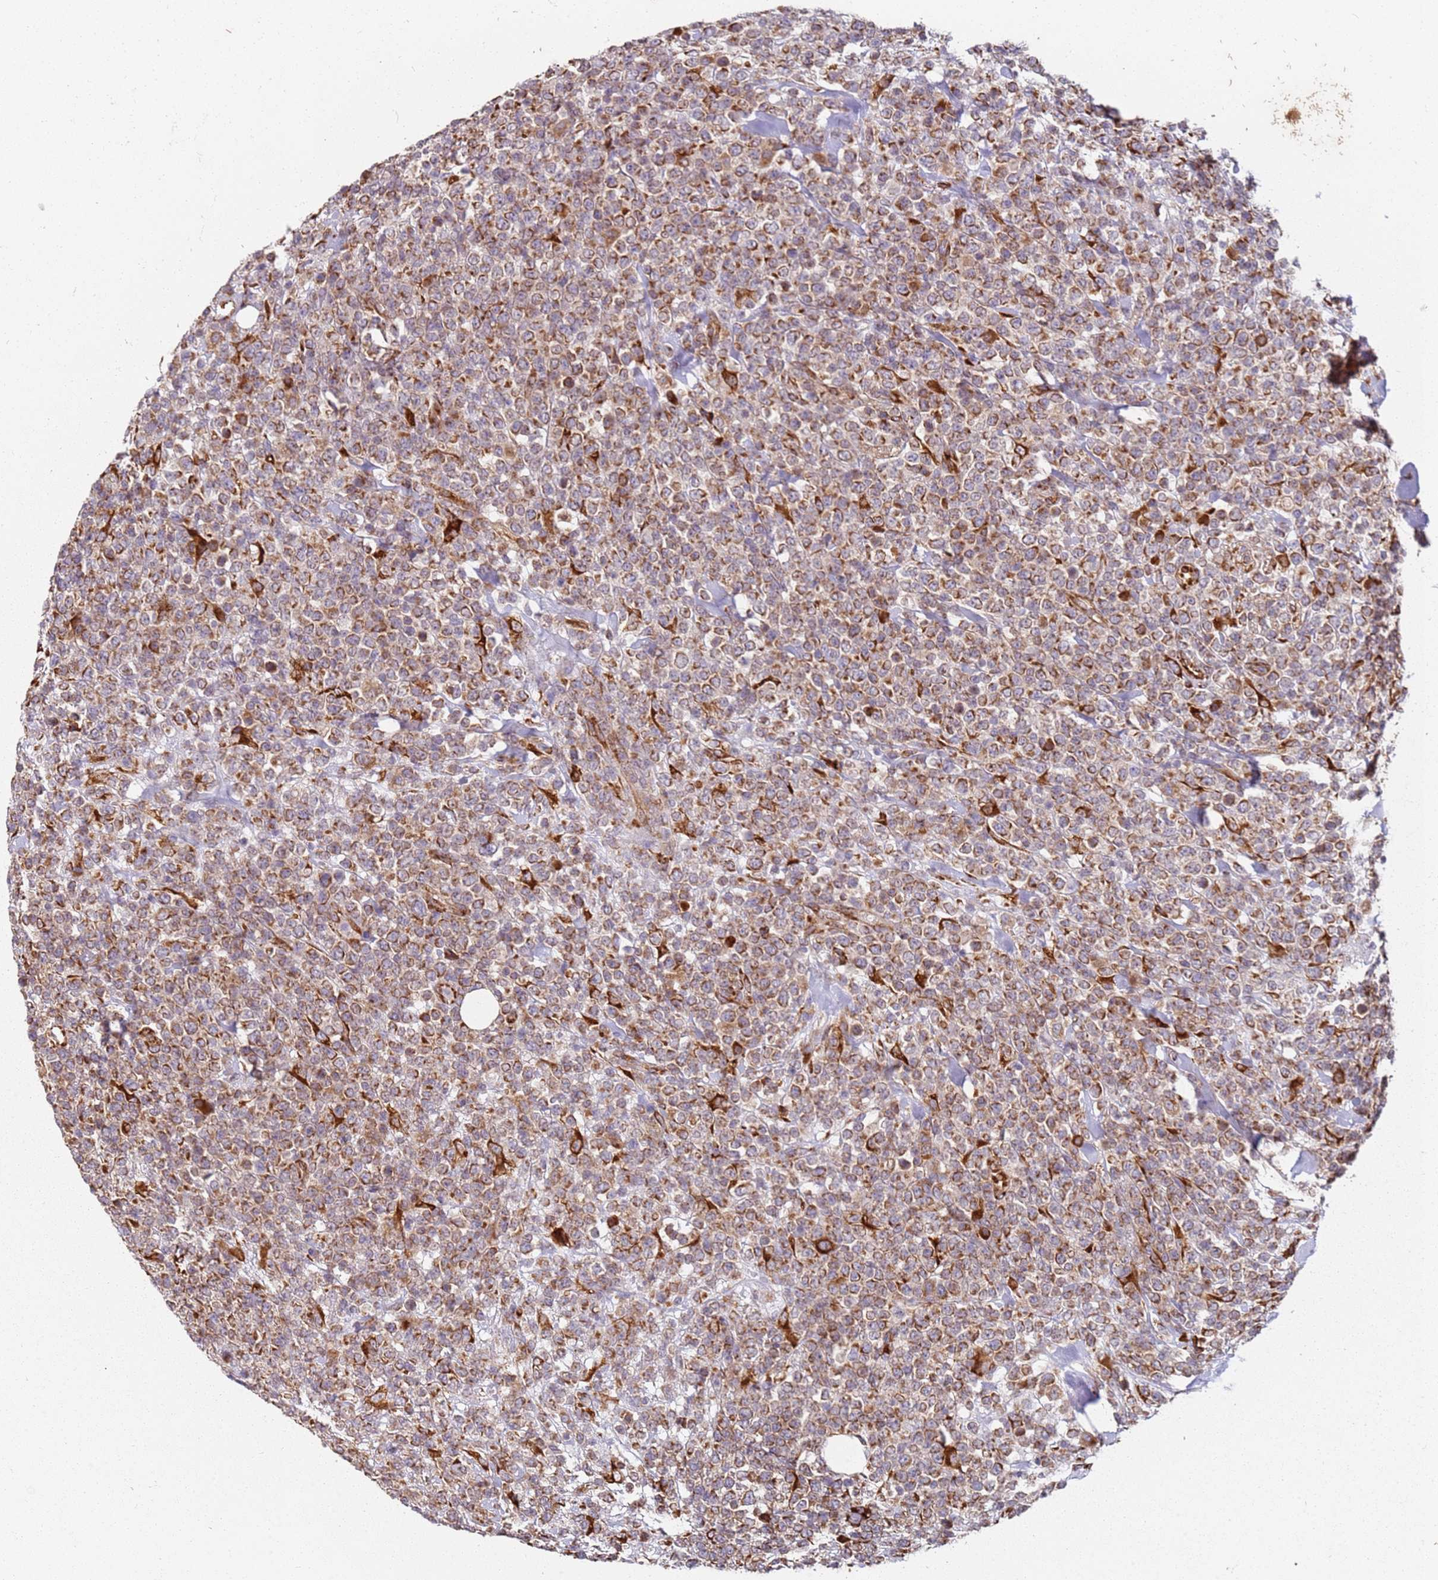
{"staining": {"intensity": "moderate", "quantity": ">75%", "location": "cytoplasmic/membranous"}, "tissue": "lymphoma", "cell_type": "Tumor cells", "image_type": "cancer", "snomed": [{"axis": "morphology", "description": "Malignant lymphoma, non-Hodgkin's type, High grade"}, {"axis": "topography", "description": "Colon"}], "caption": "Protein staining by immunohistochemistry (IHC) exhibits moderate cytoplasmic/membranous expression in approximately >75% of tumor cells in malignant lymphoma, non-Hodgkin's type (high-grade). (DAB = brown stain, brightfield microscopy at high magnification).", "gene": "ARFRP1", "patient": {"sex": "female", "age": 53}}